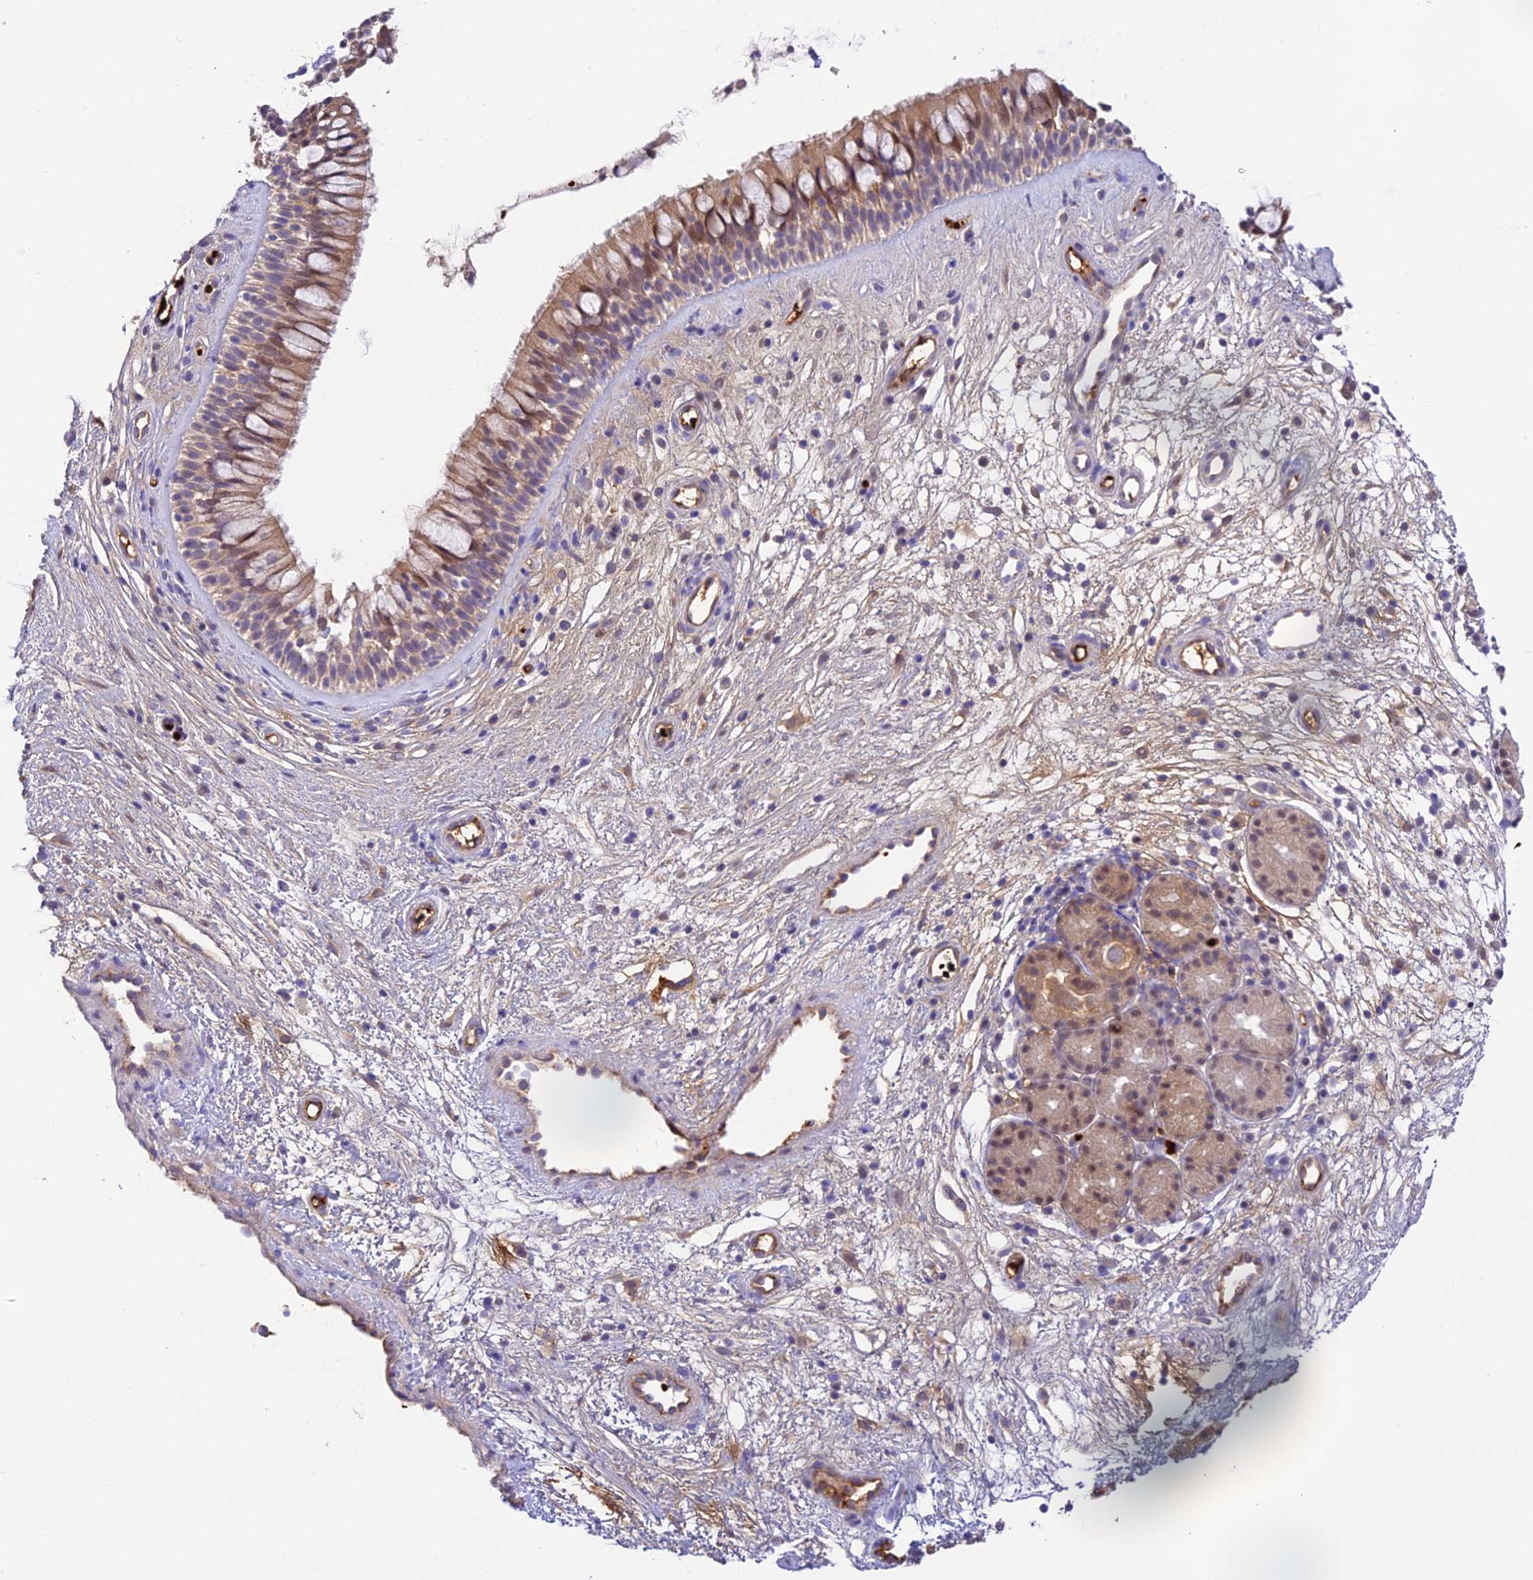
{"staining": {"intensity": "moderate", "quantity": ">75%", "location": "cytoplasmic/membranous"}, "tissue": "nasopharynx", "cell_type": "Respiratory epithelial cells", "image_type": "normal", "snomed": [{"axis": "morphology", "description": "Normal tissue, NOS"}, {"axis": "topography", "description": "Nasopharynx"}], "caption": "A brown stain highlights moderate cytoplasmic/membranous staining of a protein in respiratory epithelial cells of normal nasopharynx. (DAB IHC, brown staining for protein, blue staining for nuclei).", "gene": "HDHD2", "patient": {"sex": "male", "age": 32}}